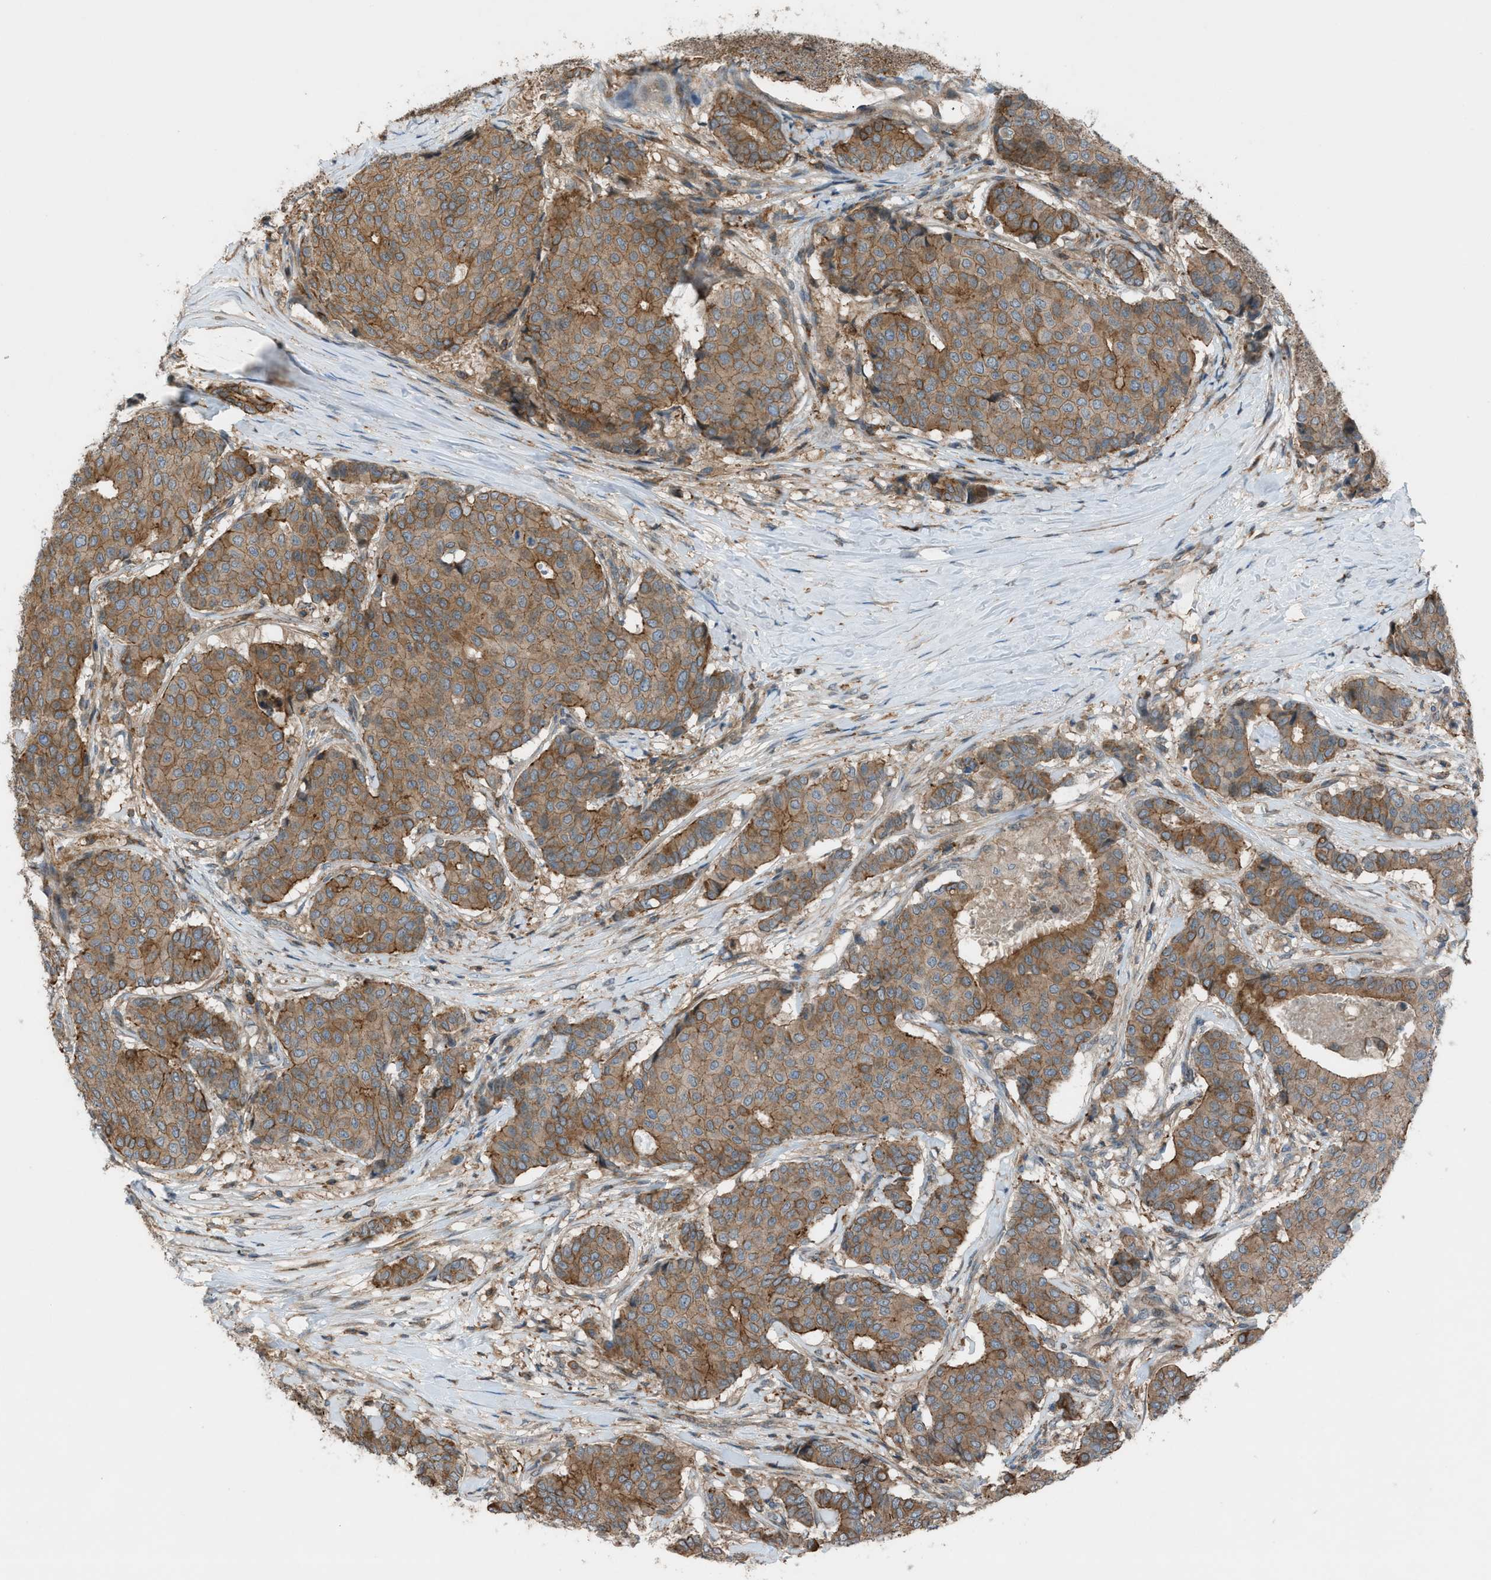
{"staining": {"intensity": "moderate", "quantity": ">75%", "location": "cytoplasmic/membranous"}, "tissue": "breast cancer", "cell_type": "Tumor cells", "image_type": "cancer", "snomed": [{"axis": "morphology", "description": "Duct carcinoma"}, {"axis": "topography", "description": "Breast"}], "caption": "Protein positivity by immunohistochemistry (IHC) exhibits moderate cytoplasmic/membranous positivity in approximately >75% of tumor cells in breast cancer.", "gene": "DYRK1A", "patient": {"sex": "female", "age": 75}}